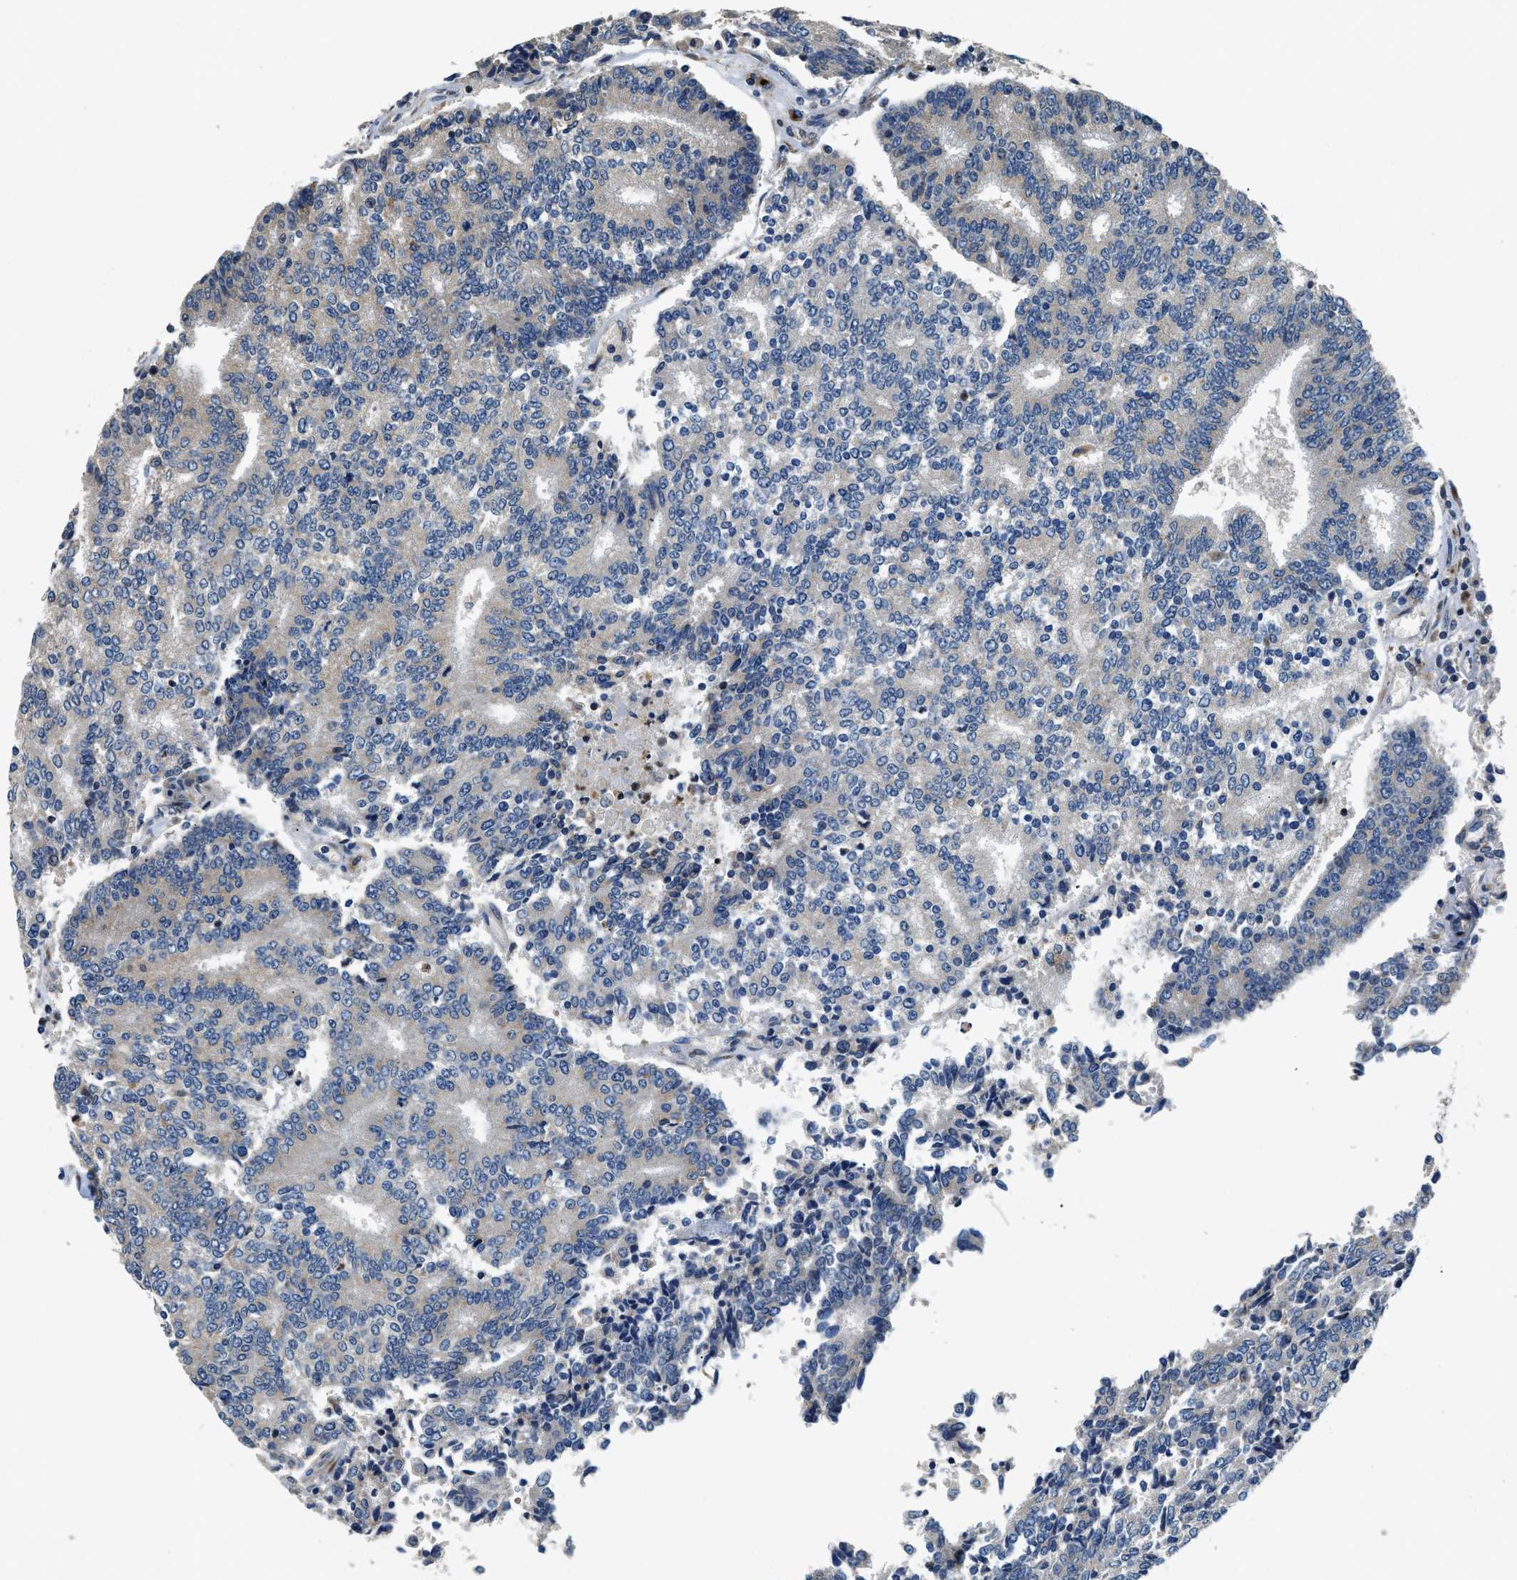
{"staining": {"intensity": "weak", "quantity": "<25%", "location": "cytoplasmic/membranous"}, "tissue": "prostate cancer", "cell_type": "Tumor cells", "image_type": "cancer", "snomed": [{"axis": "morphology", "description": "Normal tissue, NOS"}, {"axis": "morphology", "description": "Adenocarcinoma, High grade"}, {"axis": "topography", "description": "Prostate"}, {"axis": "topography", "description": "Seminal veicle"}], "caption": "Immunohistochemical staining of prostate high-grade adenocarcinoma shows no significant expression in tumor cells.", "gene": "FUT8", "patient": {"sex": "male", "age": 55}}